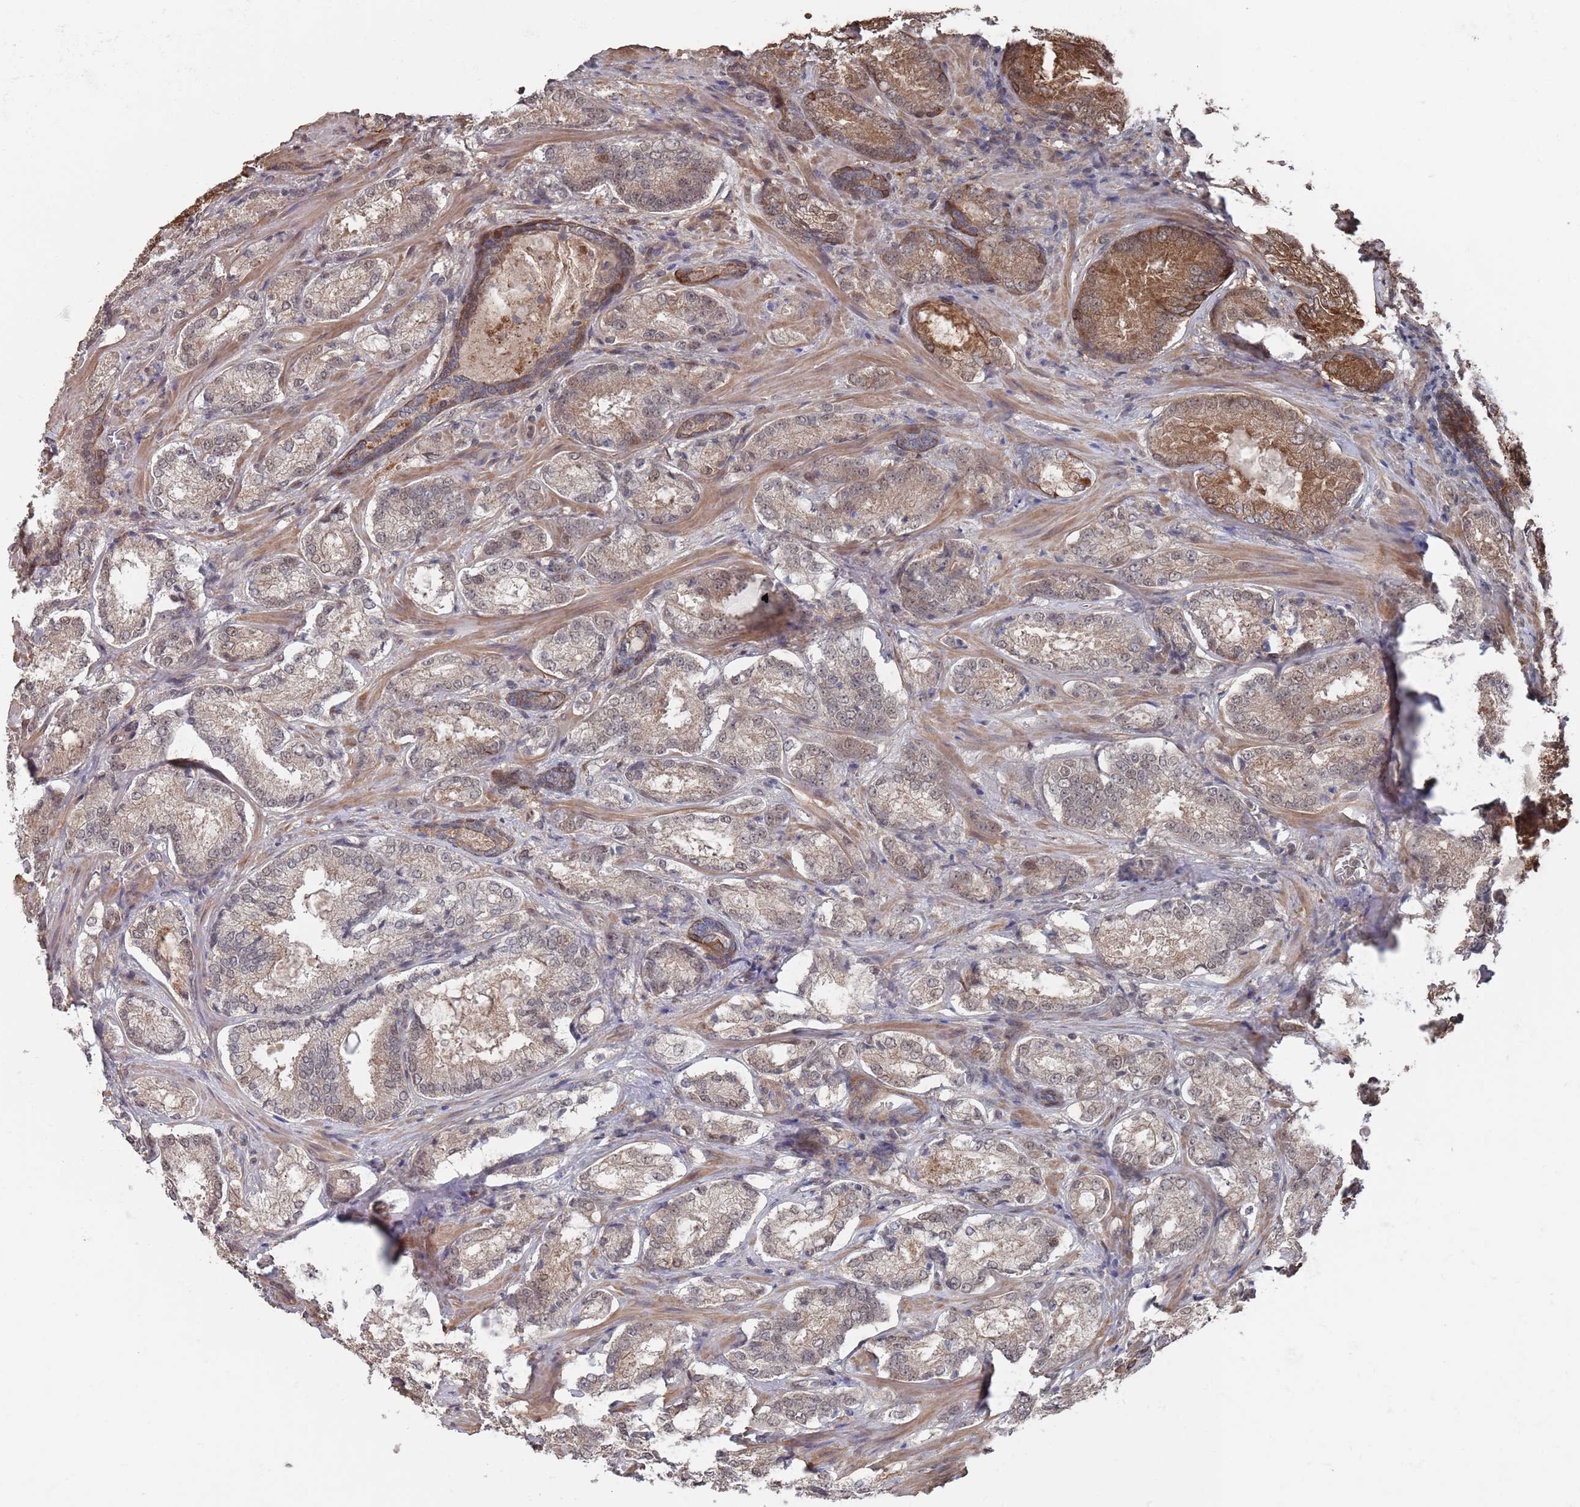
{"staining": {"intensity": "moderate", "quantity": "<25%", "location": "cytoplasmic/membranous,nuclear"}, "tissue": "prostate cancer", "cell_type": "Tumor cells", "image_type": "cancer", "snomed": [{"axis": "morphology", "description": "Adenocarcinoma, Low grade"}, {"axis": "topography", "description": "Prostate"}], "caption": "The immunohistochemical stain shows moderate cytoplasmic/membranous and nuclear expression in tumor cells of prostate low-grade adenocarcinoma tissue.", "gene": "DGKD", "patient": {"sex": "male", "age": 74}}